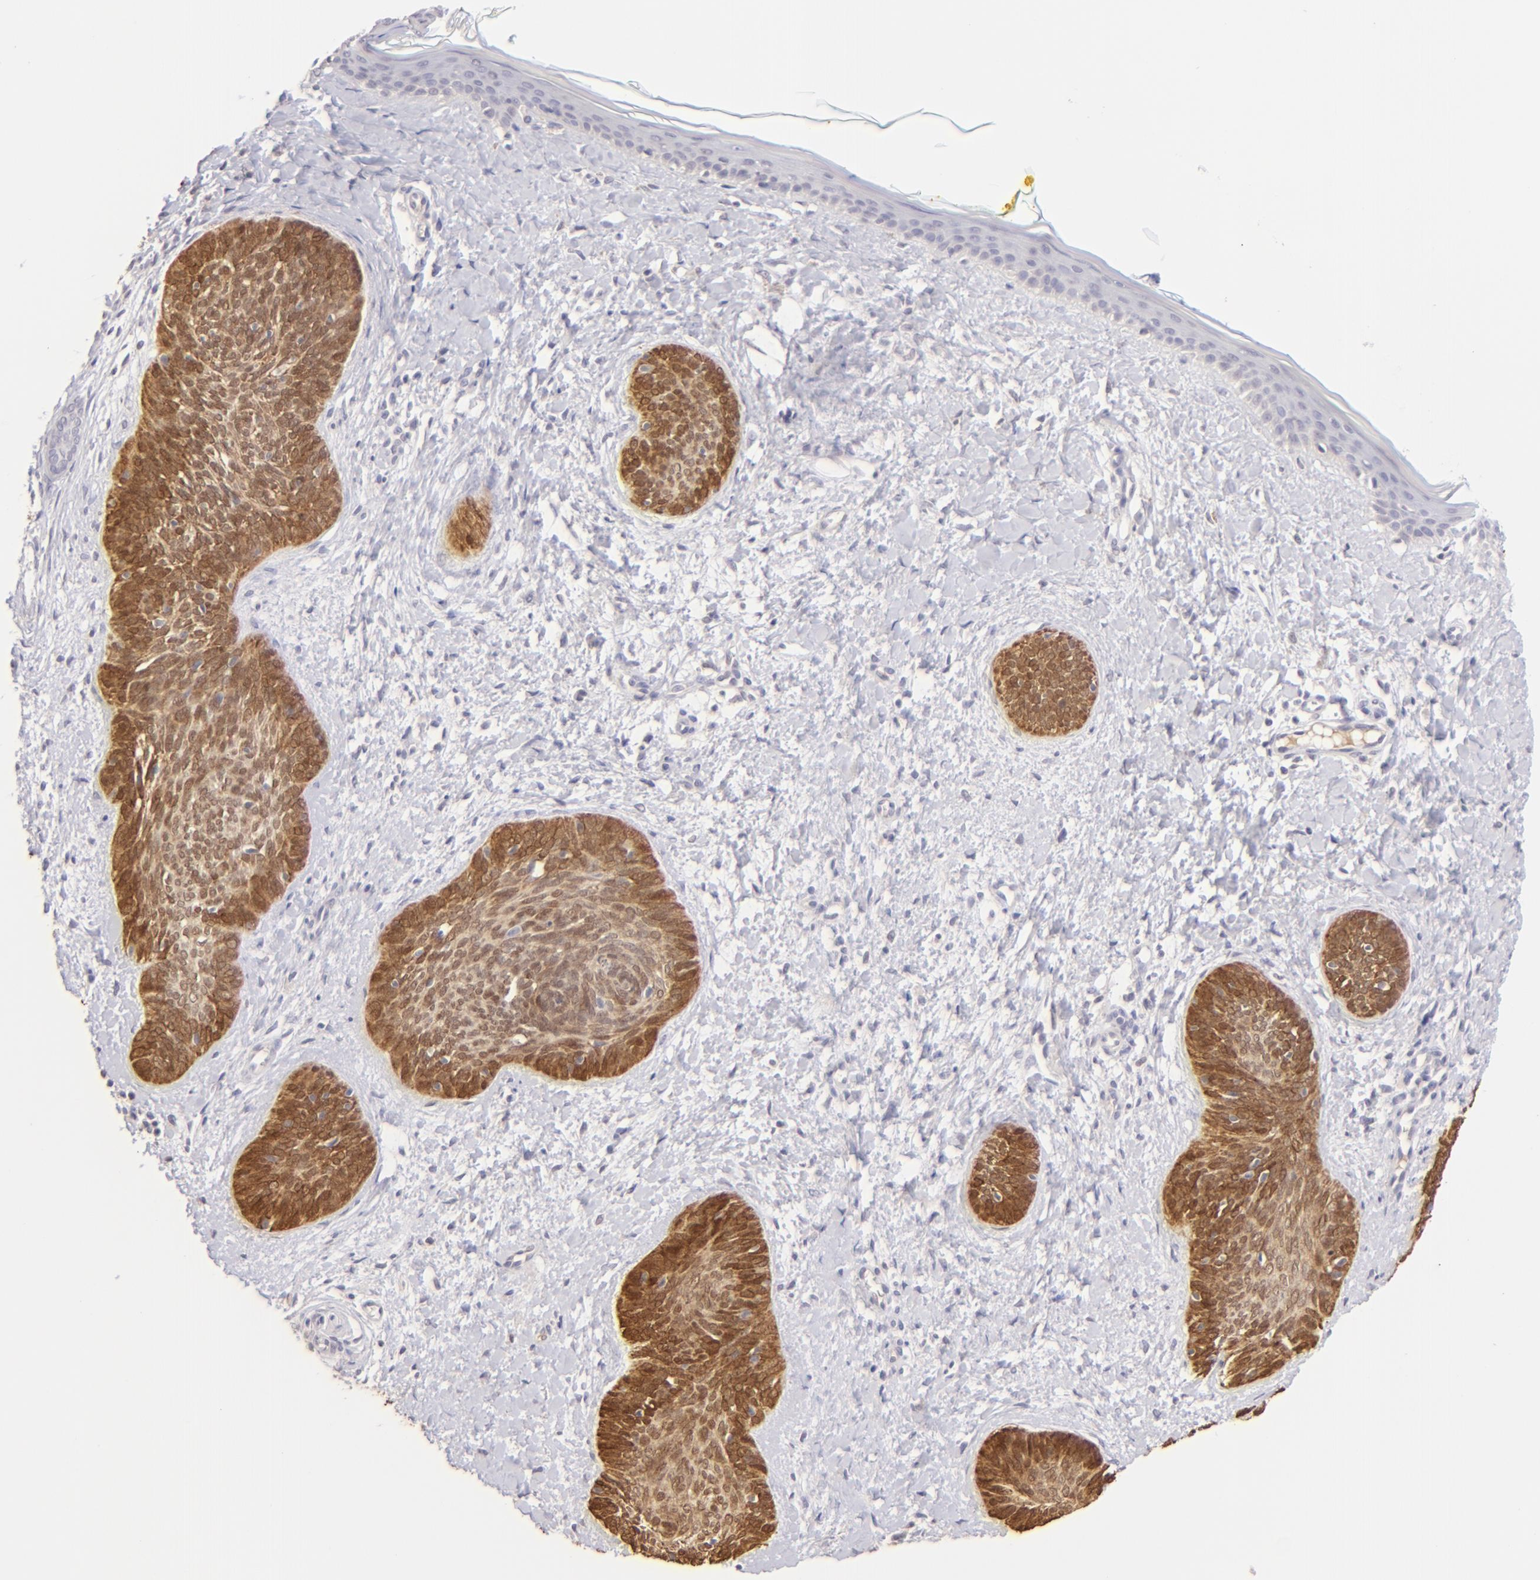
{"staining": {"intensity": "strong", "quantity": ">75%", "location": "cytoplasmic/membranous"}, "tissue": "skin cancer", "cell_type": "Tumor cells", "image_type": "cancer", "snomed": [{"axis": "morphology", "description": "Basal cell carcinoma"}, {"axis": "topography", "description": "Skin"}], "caption": "Immunohistochemical staining of human skin cancer displays strong cytoplasmic/membranous protein expression in approximately >75% of tumor cells.", "gene": "MAGEA1", "patient": {"sex": "female", "age": 81}}